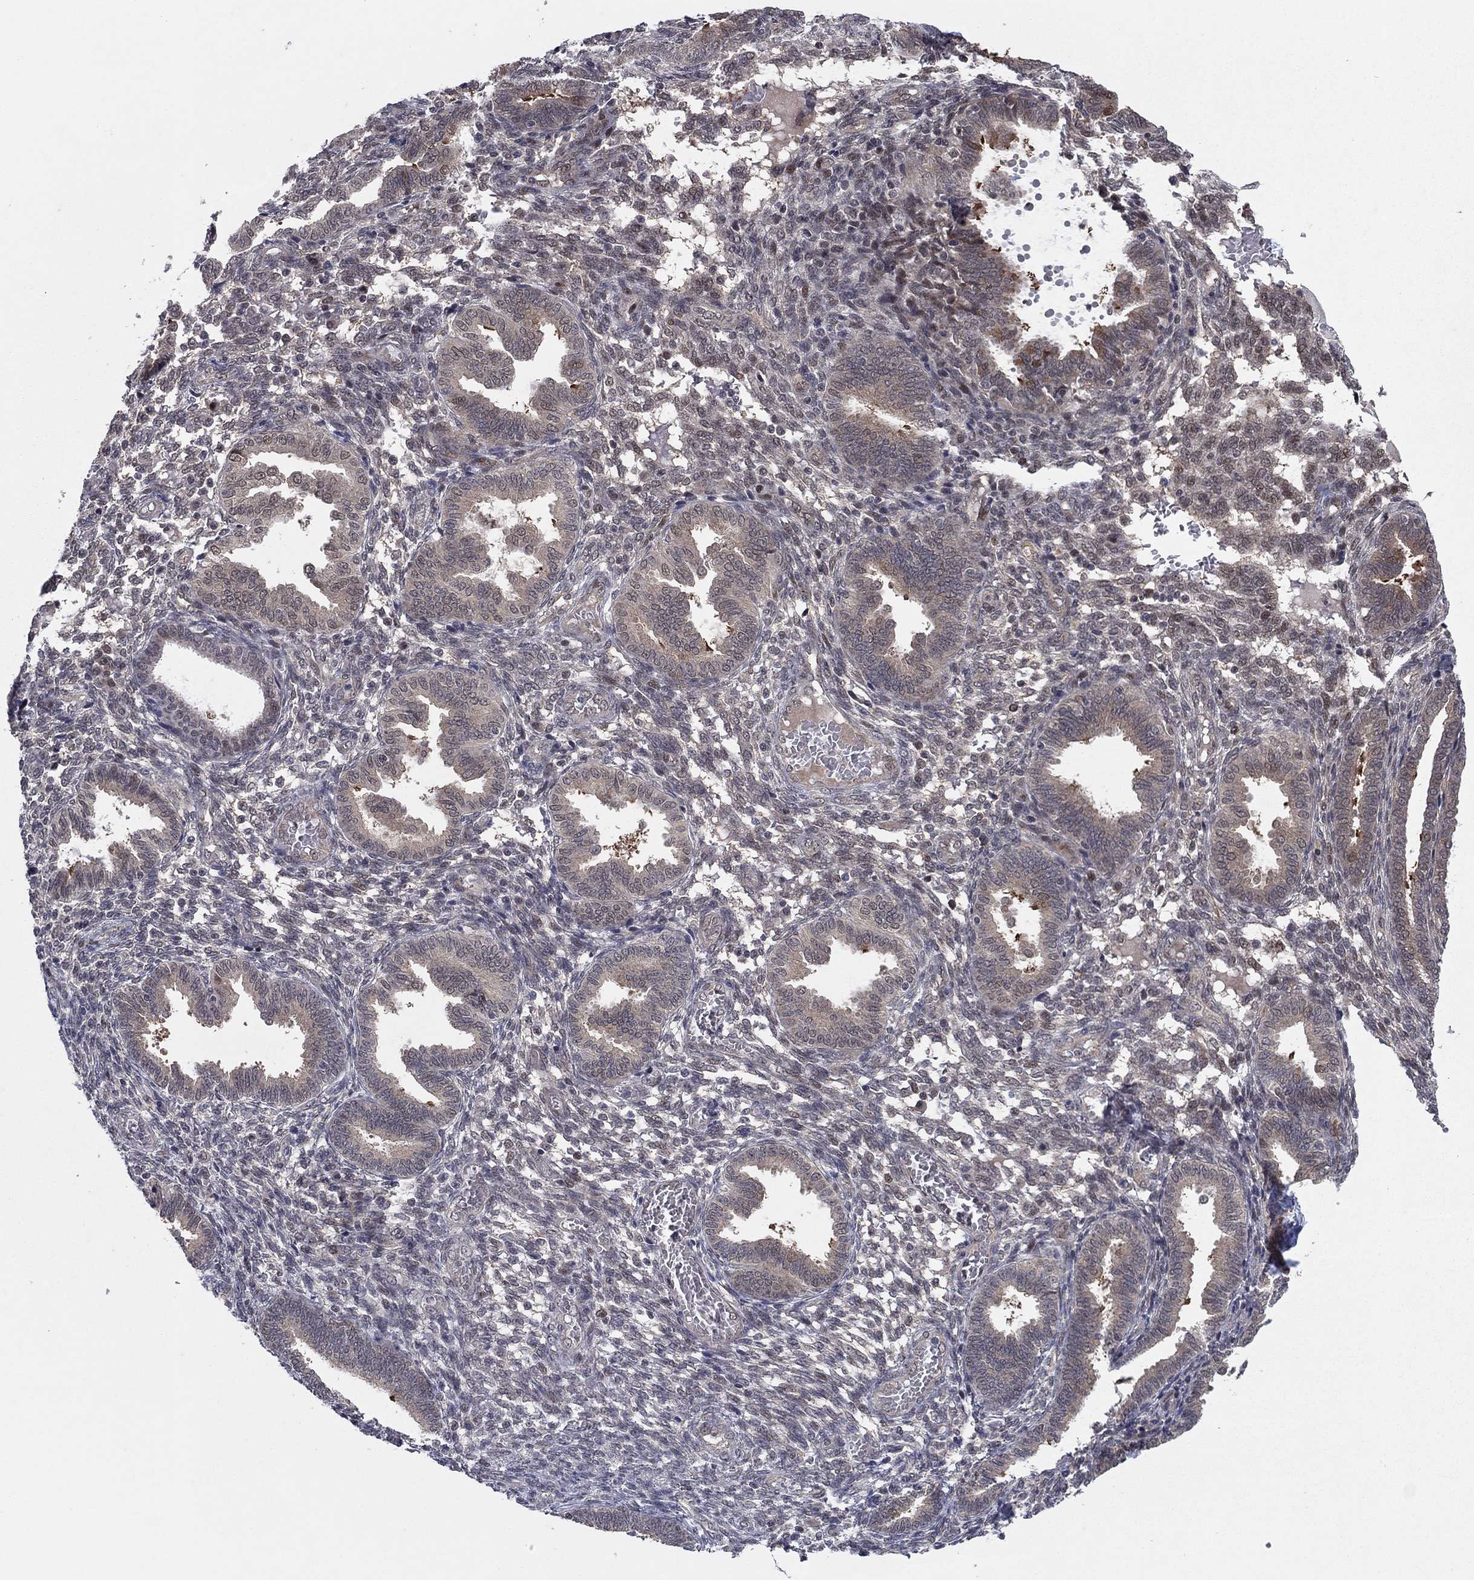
{"staining": {"intensity": "negative", "quantity": "none", "location": "none"}, "tissue": "endometrium", "cell_type": "Cells in endometrial stroma", "image_type": "normal", "snomed": [{"axis": "morphology", "description": "Normal tissue, NOS"}, {"axis": "topography", "description": "Endometrium"}], "caption": "A high-resolution image shows immunohistochemistry staining of benign endometrium, which shows no significant staining in cells in endometrial stroma. Brightfield microscopy of immunohistochemistry stained with DAB (3,3'-diaminobenzidine) (brown) and hematoxylin (blue), captured at high magnification.", "gene": "PSMC1", "patient": {"sex": "female", "age": 42}}